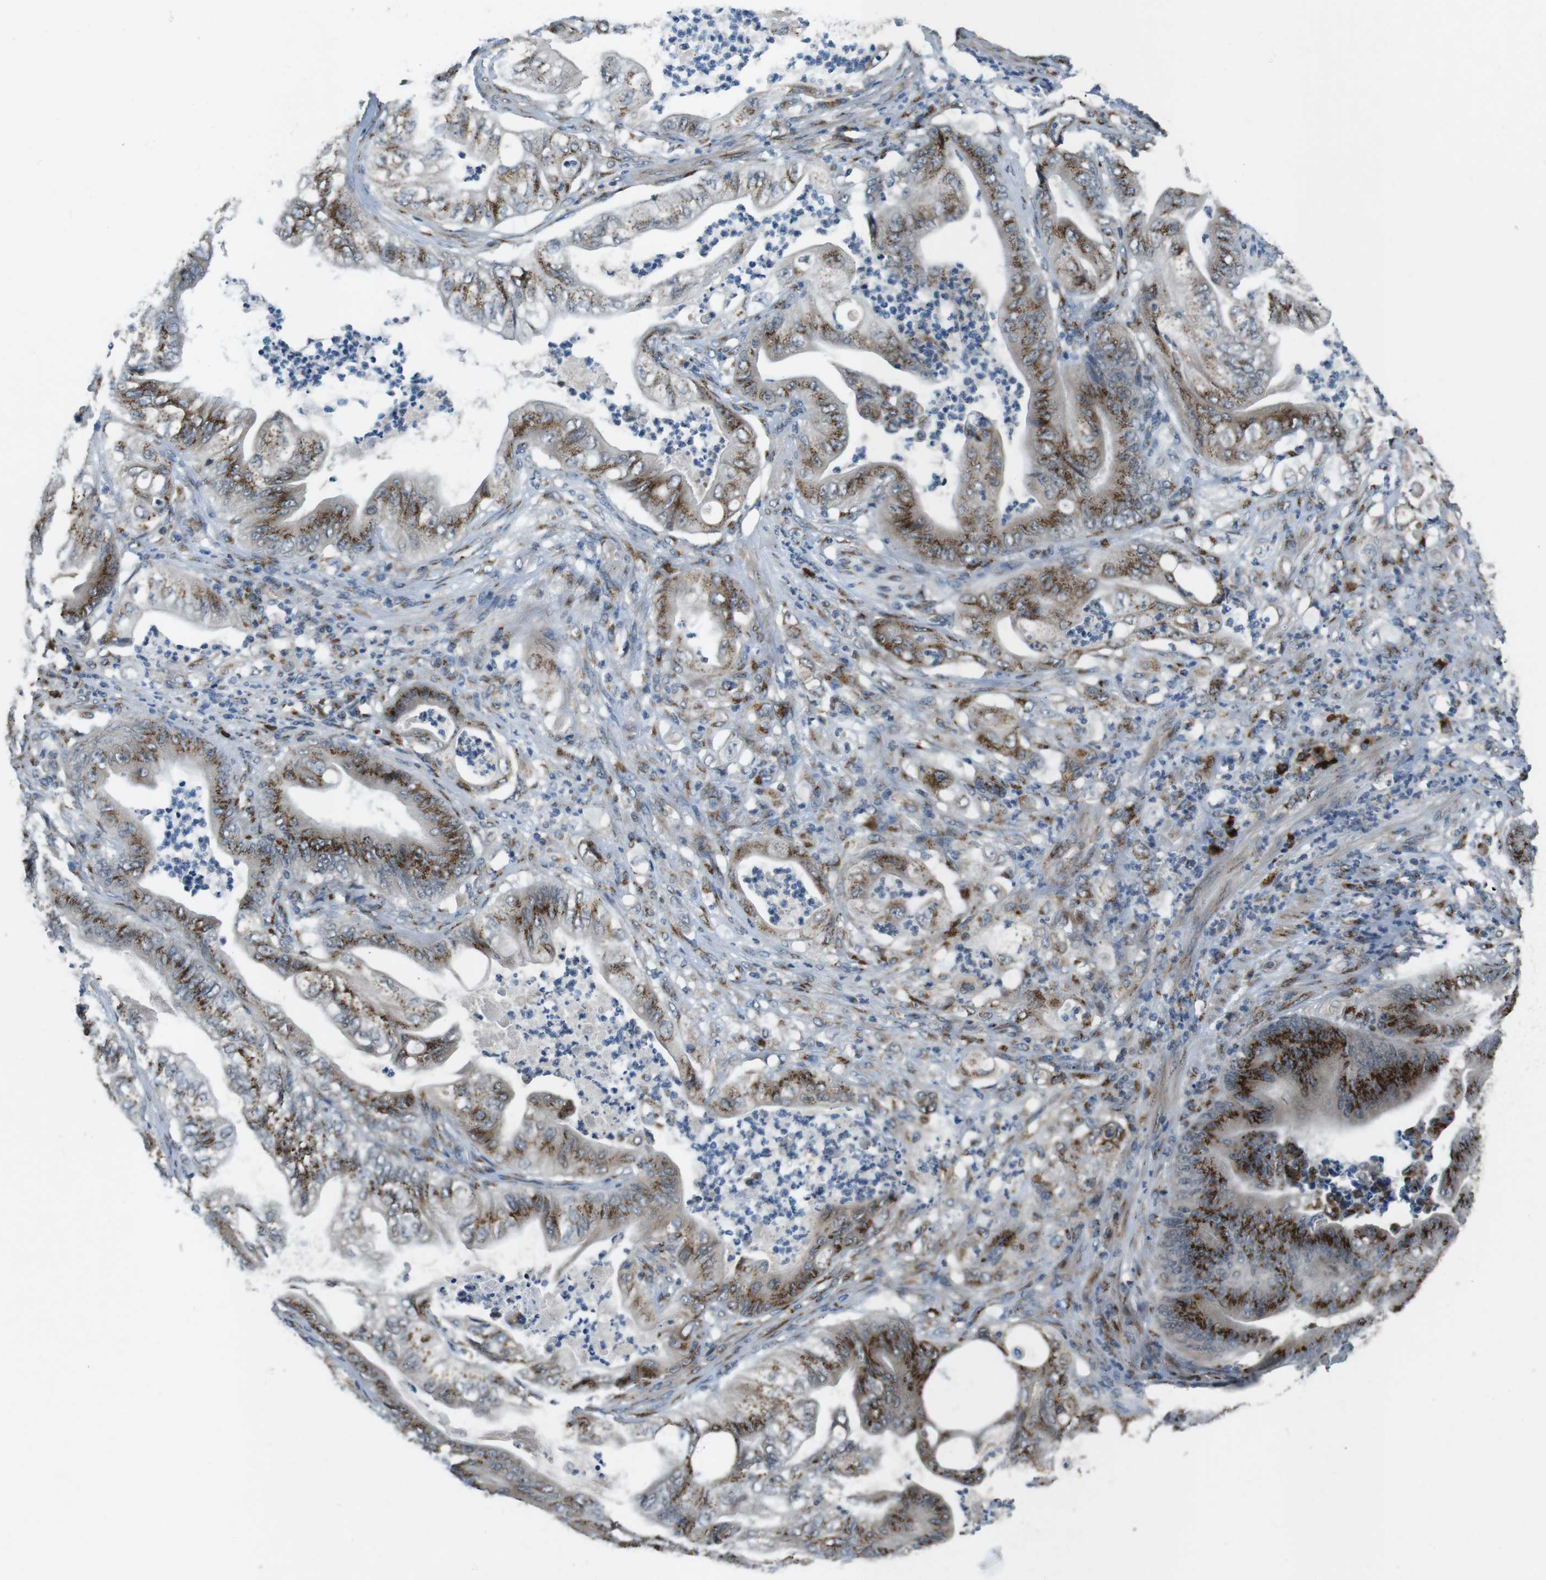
{"staining": {"intensity": "moderate", "quantity": ">75%", "location": "cytoplasmic/membranous"}, "tissue": "stomach cancer", "cell_type": "Tumor cells", "image_type": "cancer", "snomed": [{"axis": "morphology", "description": "Adenocarcinoma, NOS"}, {"axis": "topography", "description": "Stomach"}], "caption": "Immunohistochemistry histopathology image of human adenocarcinoma (stomach) stained for a protein (brown), which reveals medium levels of moderate cytoplasmic/membranous expression in approximately >75% of tumor cells.", "gene": "ZFPL1", "patient": {"sex": "female", "age": 73}}